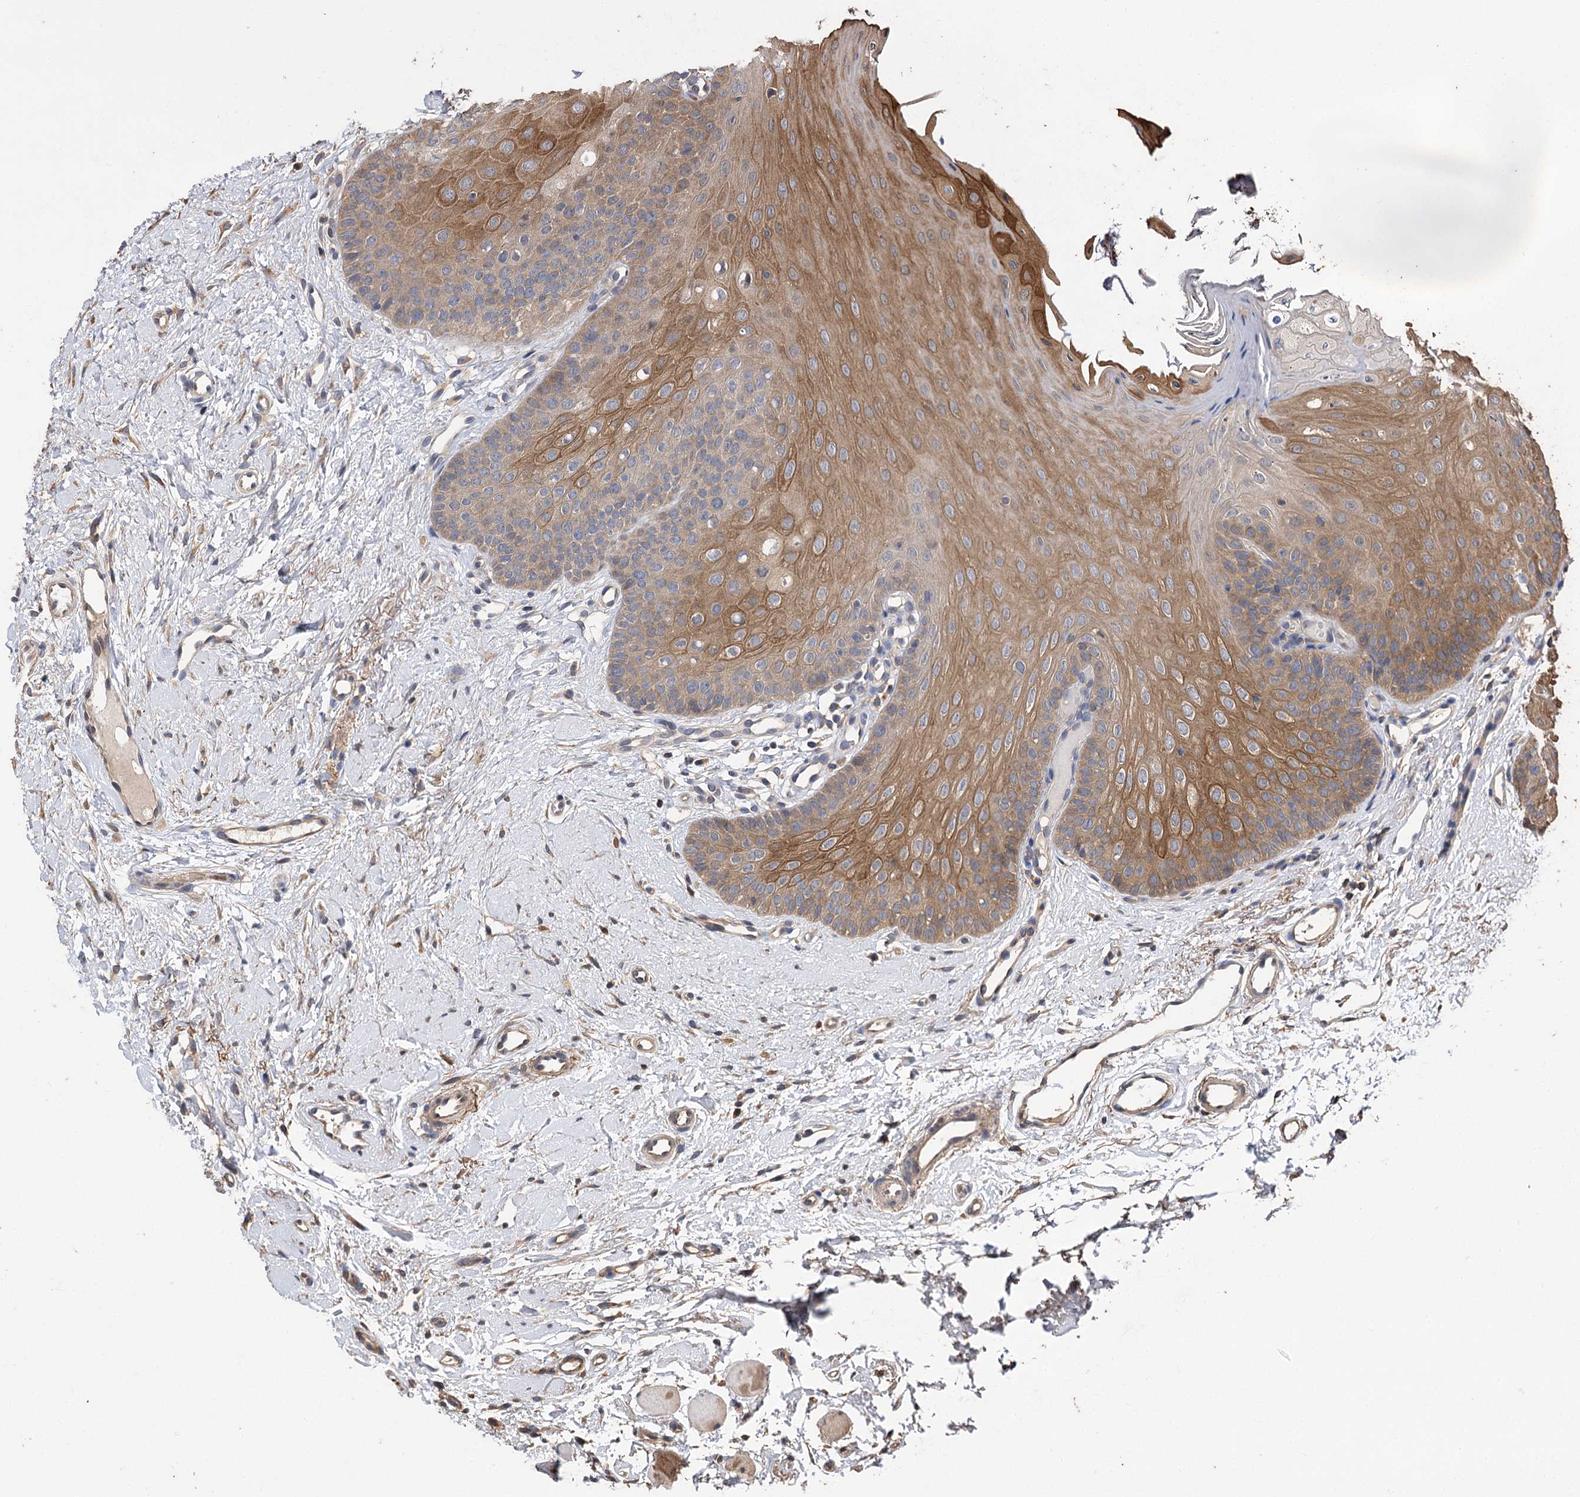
{"staining": {"intensity": "strong", "quantity": ">75%", "location": "cytoplasmic/membranous"}, "tissue": "oral mucosa", "cell_type": "Squamous epithelial cells", "image_type": "normal", "snomed": [{"axis": "morphology", "description": "Normal tissue, NOS"}, {"axis": "topography", "description": "Oral tissue"}], "caption": "Protein staining shows strong cytoplasmic/membranous staining in about >75% of squamous epithelial cells in benign oral mucosa. The protein is shown in brown color, while the nuclei are stained blue.", "gene": "RASSF3", "patient": {"sex": "female", "age": 68}}